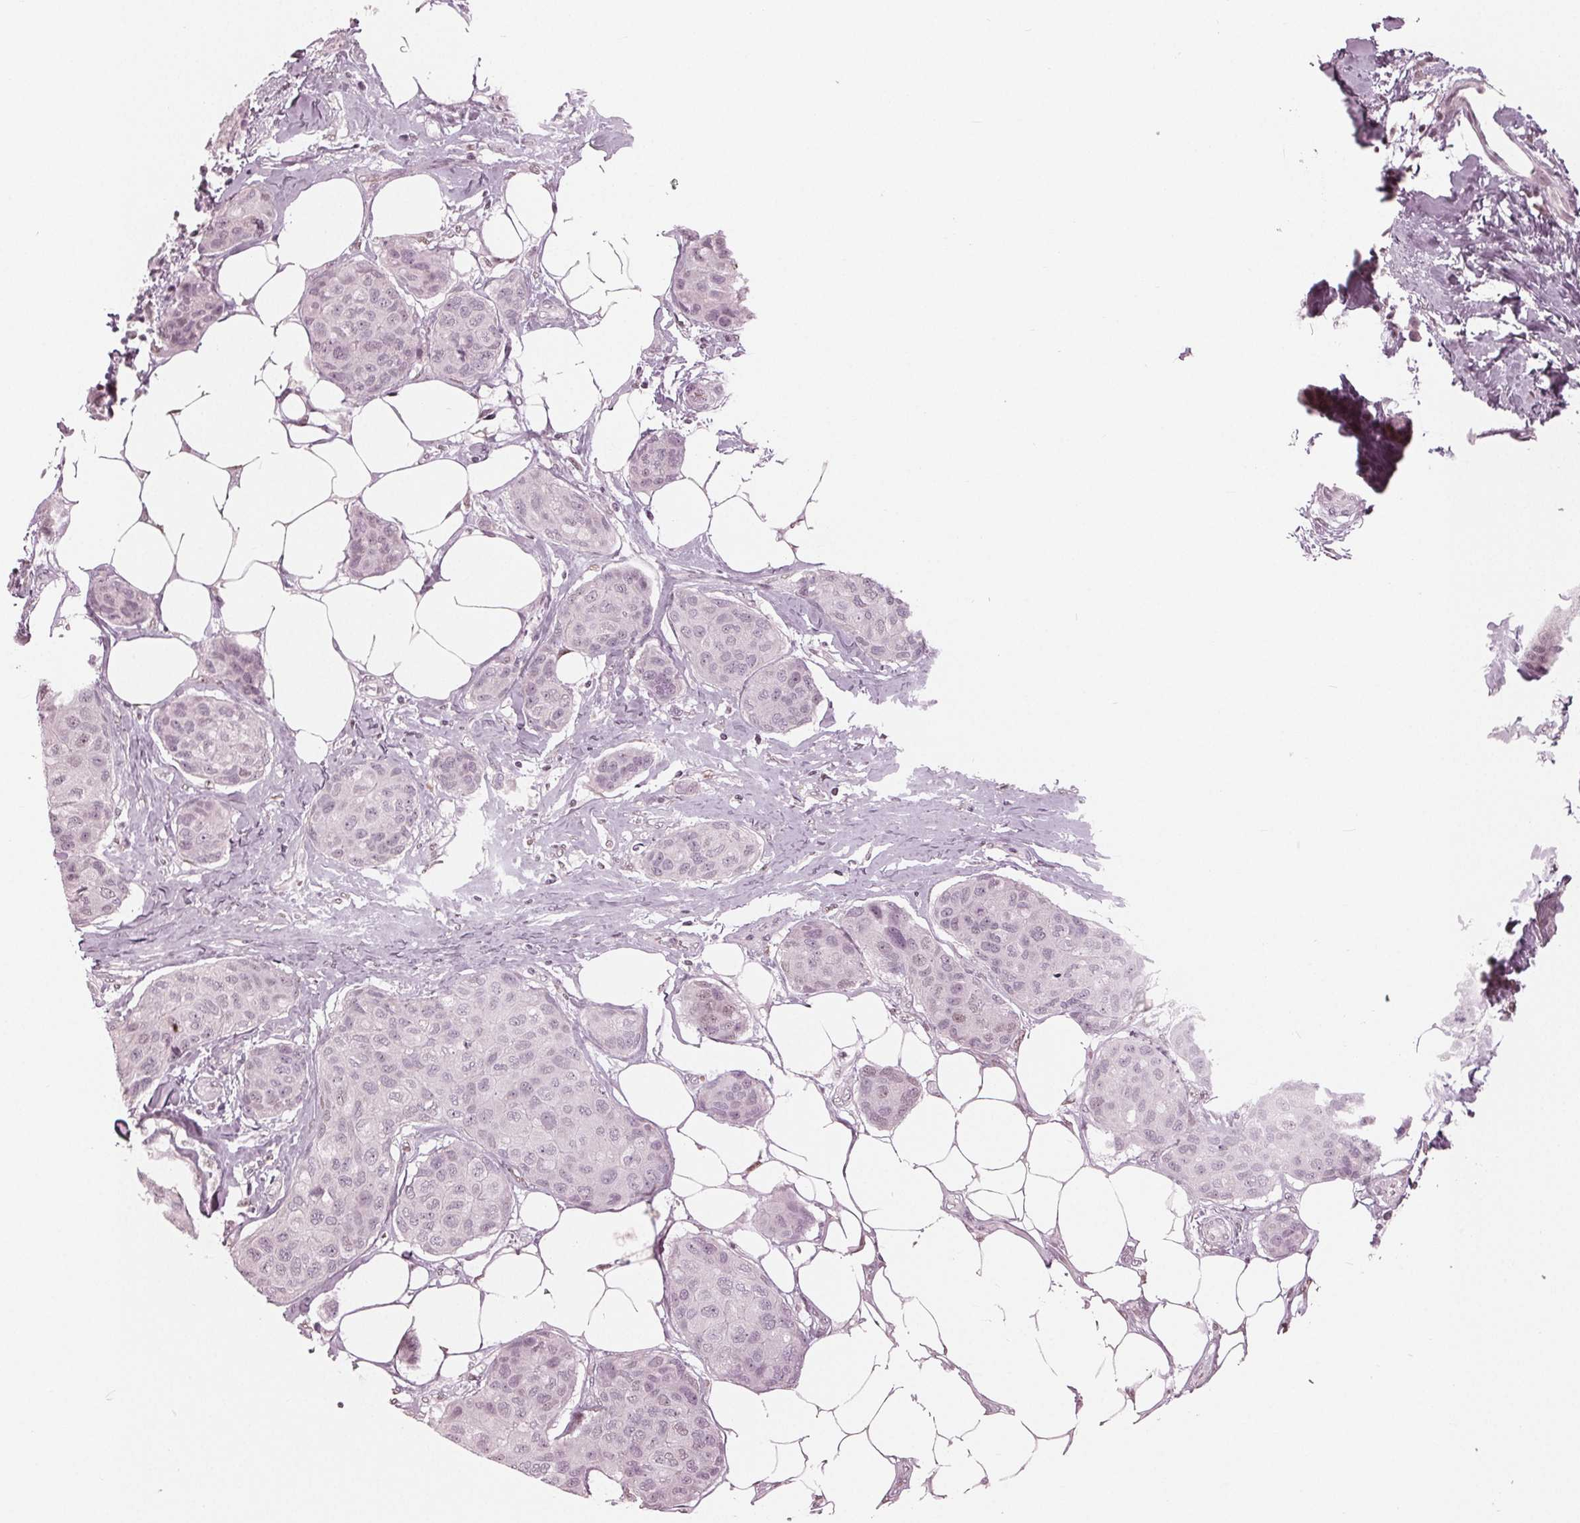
{"staining": {"intensity": "negative", "quantity": "none", "location": "none"}, "tissue": "breast cancer", "cell_type": "Tumor cells", "image_type": "cancer", "snomed": [{"axis": "morphology", "description": "Duct carcinoma"}, {"axis": "topography", "description": "Breast"}], "caption": "Breast invasive ductal carcinoma stained for a protein using IHC displays no expression tumor cells.", "gene": "DNMT3L", "patient": {"sex": "female", "age": 80}}